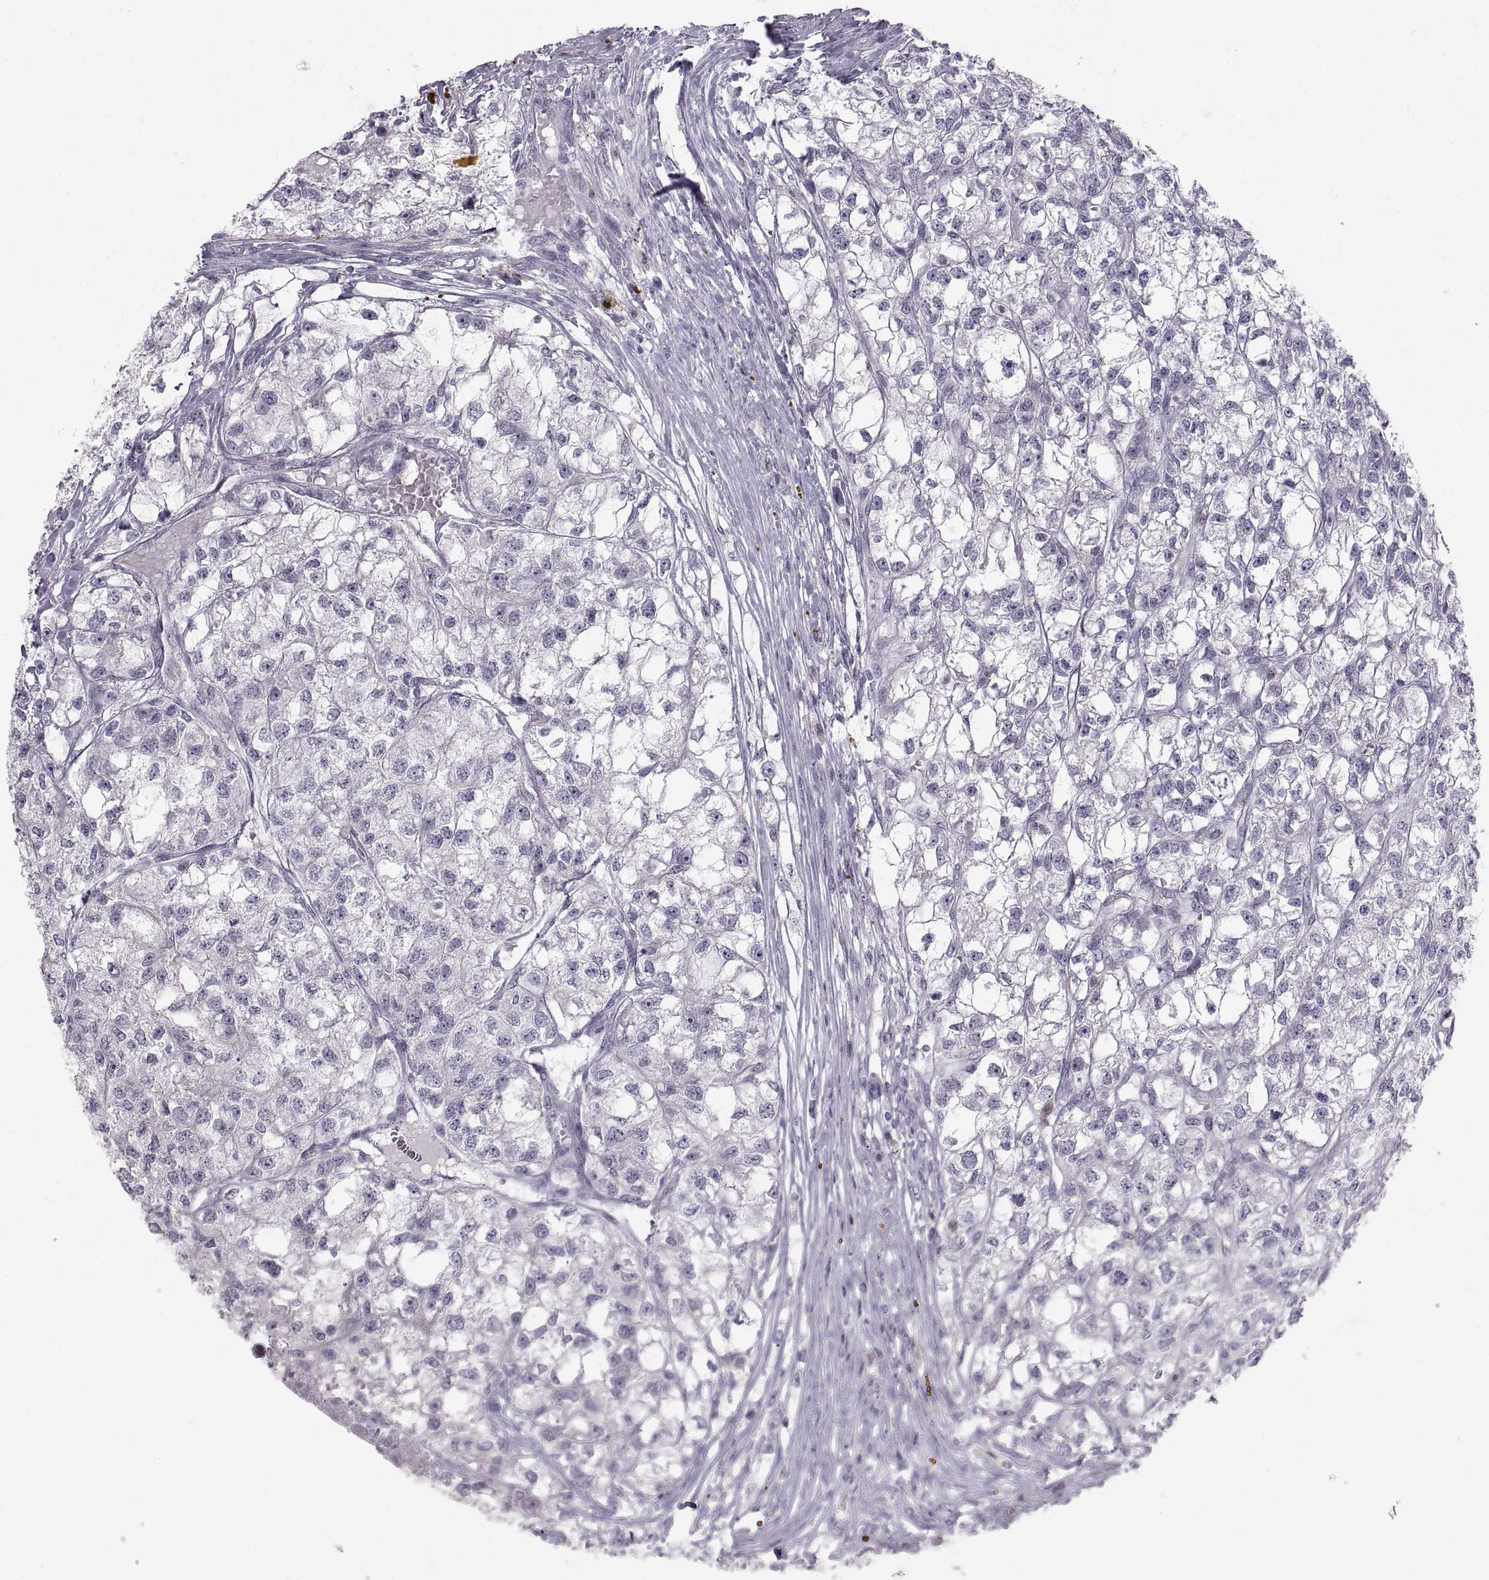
{"staining": {"intensity": "negative", "quantity": "none", "location": "none"}, "tissue": "renal cancer", "cell_type": "Tumor cells", "image_type": "cancer", "snomed": [{"axis": "morphology", "description": "Adenocarcinoma, NOS"}, {"axis": "topography", "description": "Kidney"}], "caption": "A photomicrograph of human renal adenocarcinoma is negative for staining in tumor cells.", "gene": "ZNF185", "patient": {"sex": "male", "age": 56}}